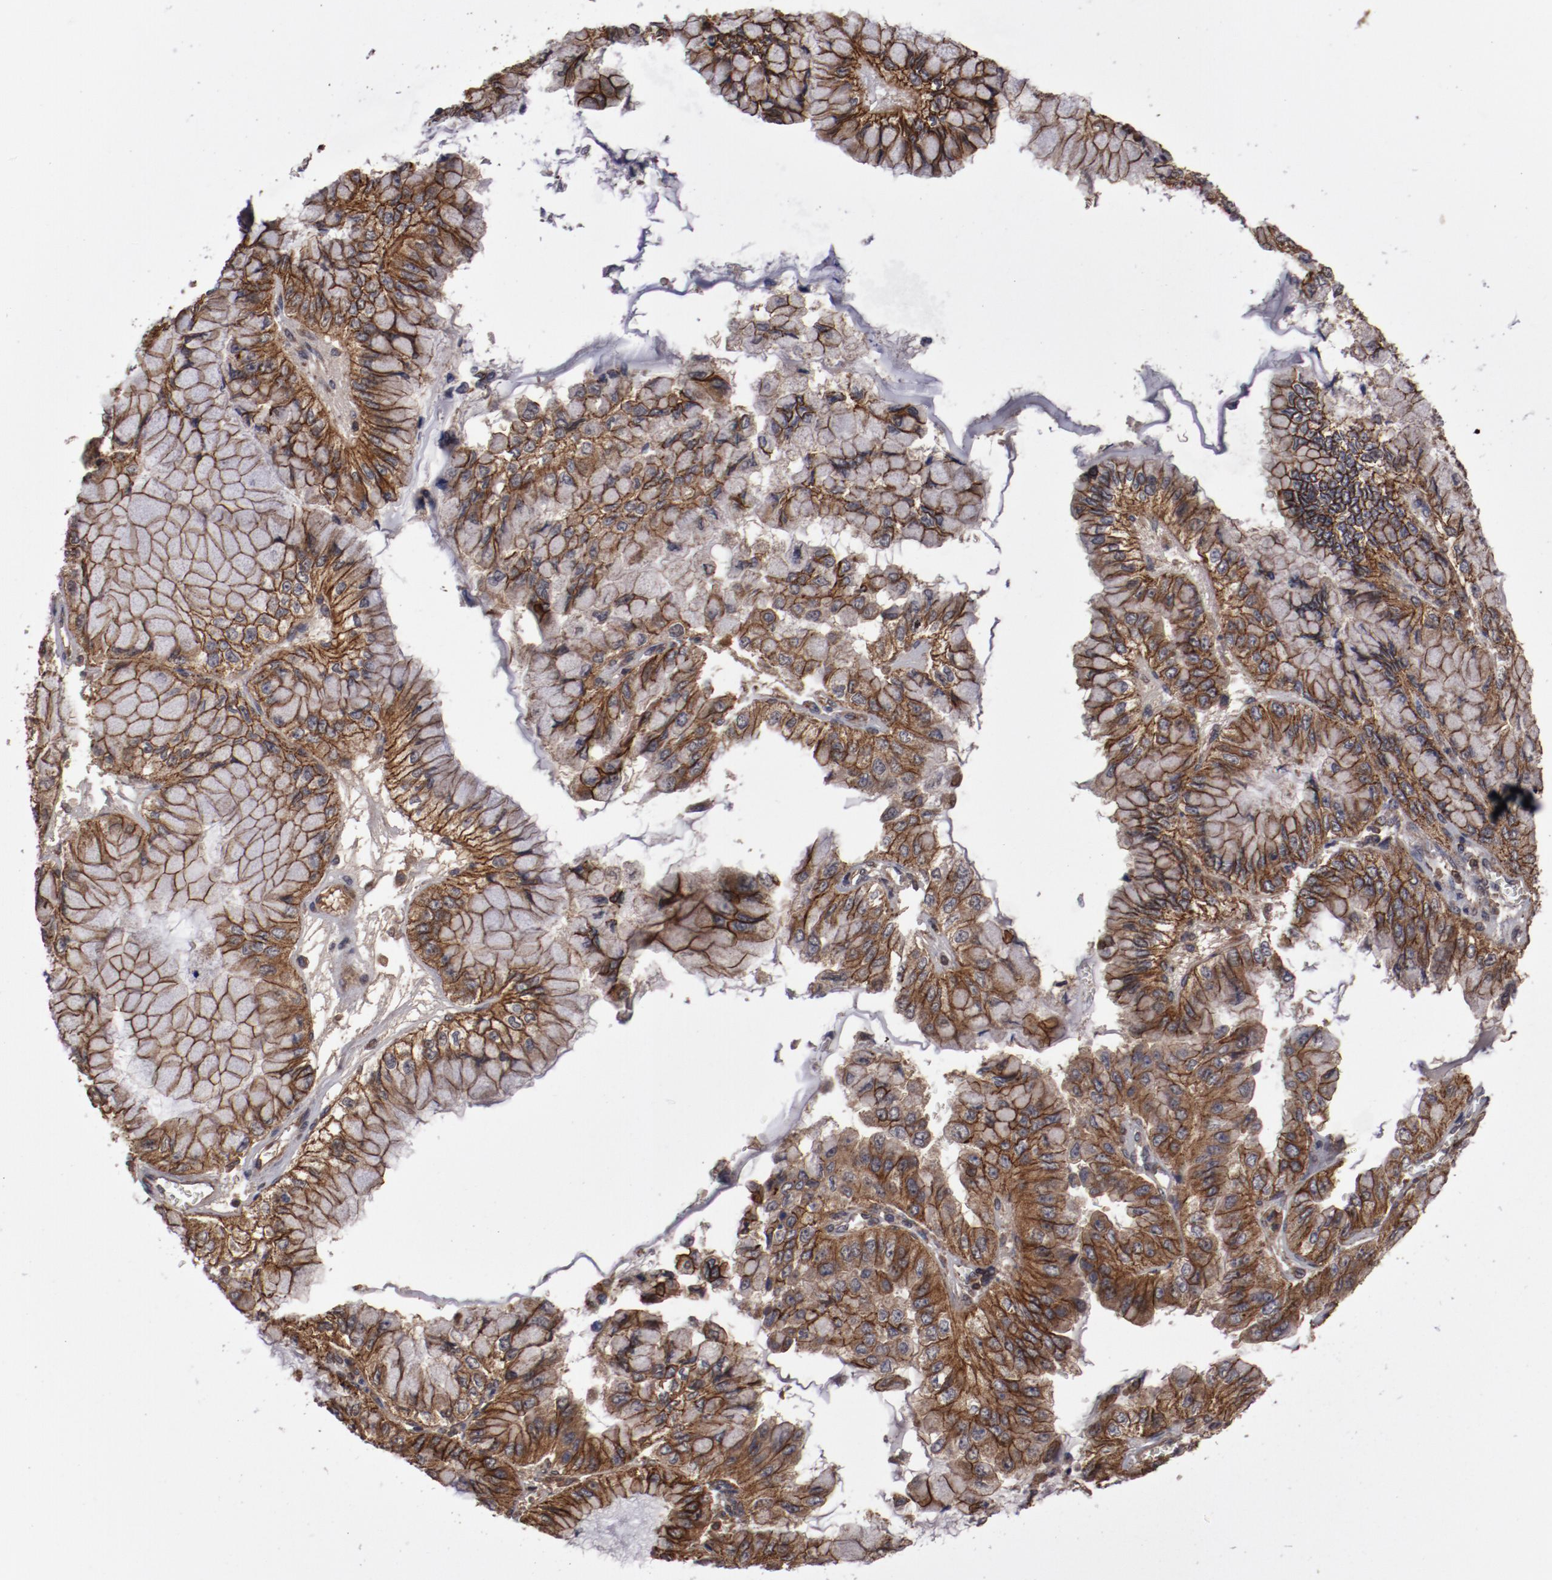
{"staining": {"intensity": "moderate", "quantity": ">75%", "location": "cytoplasmic/membranous"}, "tissue": "liver cancer", "cell_type": "Tumor cells", "image_type": "cancer", "snomed": [{"axis": "morphology", "description": "Cholangiocarcinoma"}, {"axis": "topography", "description": "Liver"}], "caption": "IHC histopathology image of neoplastic tissue: human cholangiocarcinoma (liver) stained using IHC exhibits medium levels of moderate protein expression localized specifically in the cytoplasmic/membranous of tumor cells, appearing as a cytoplasmic/membranous brown color.", "gene": "RPS6KA6", "patient": {"sex": "female", "age": 79}}